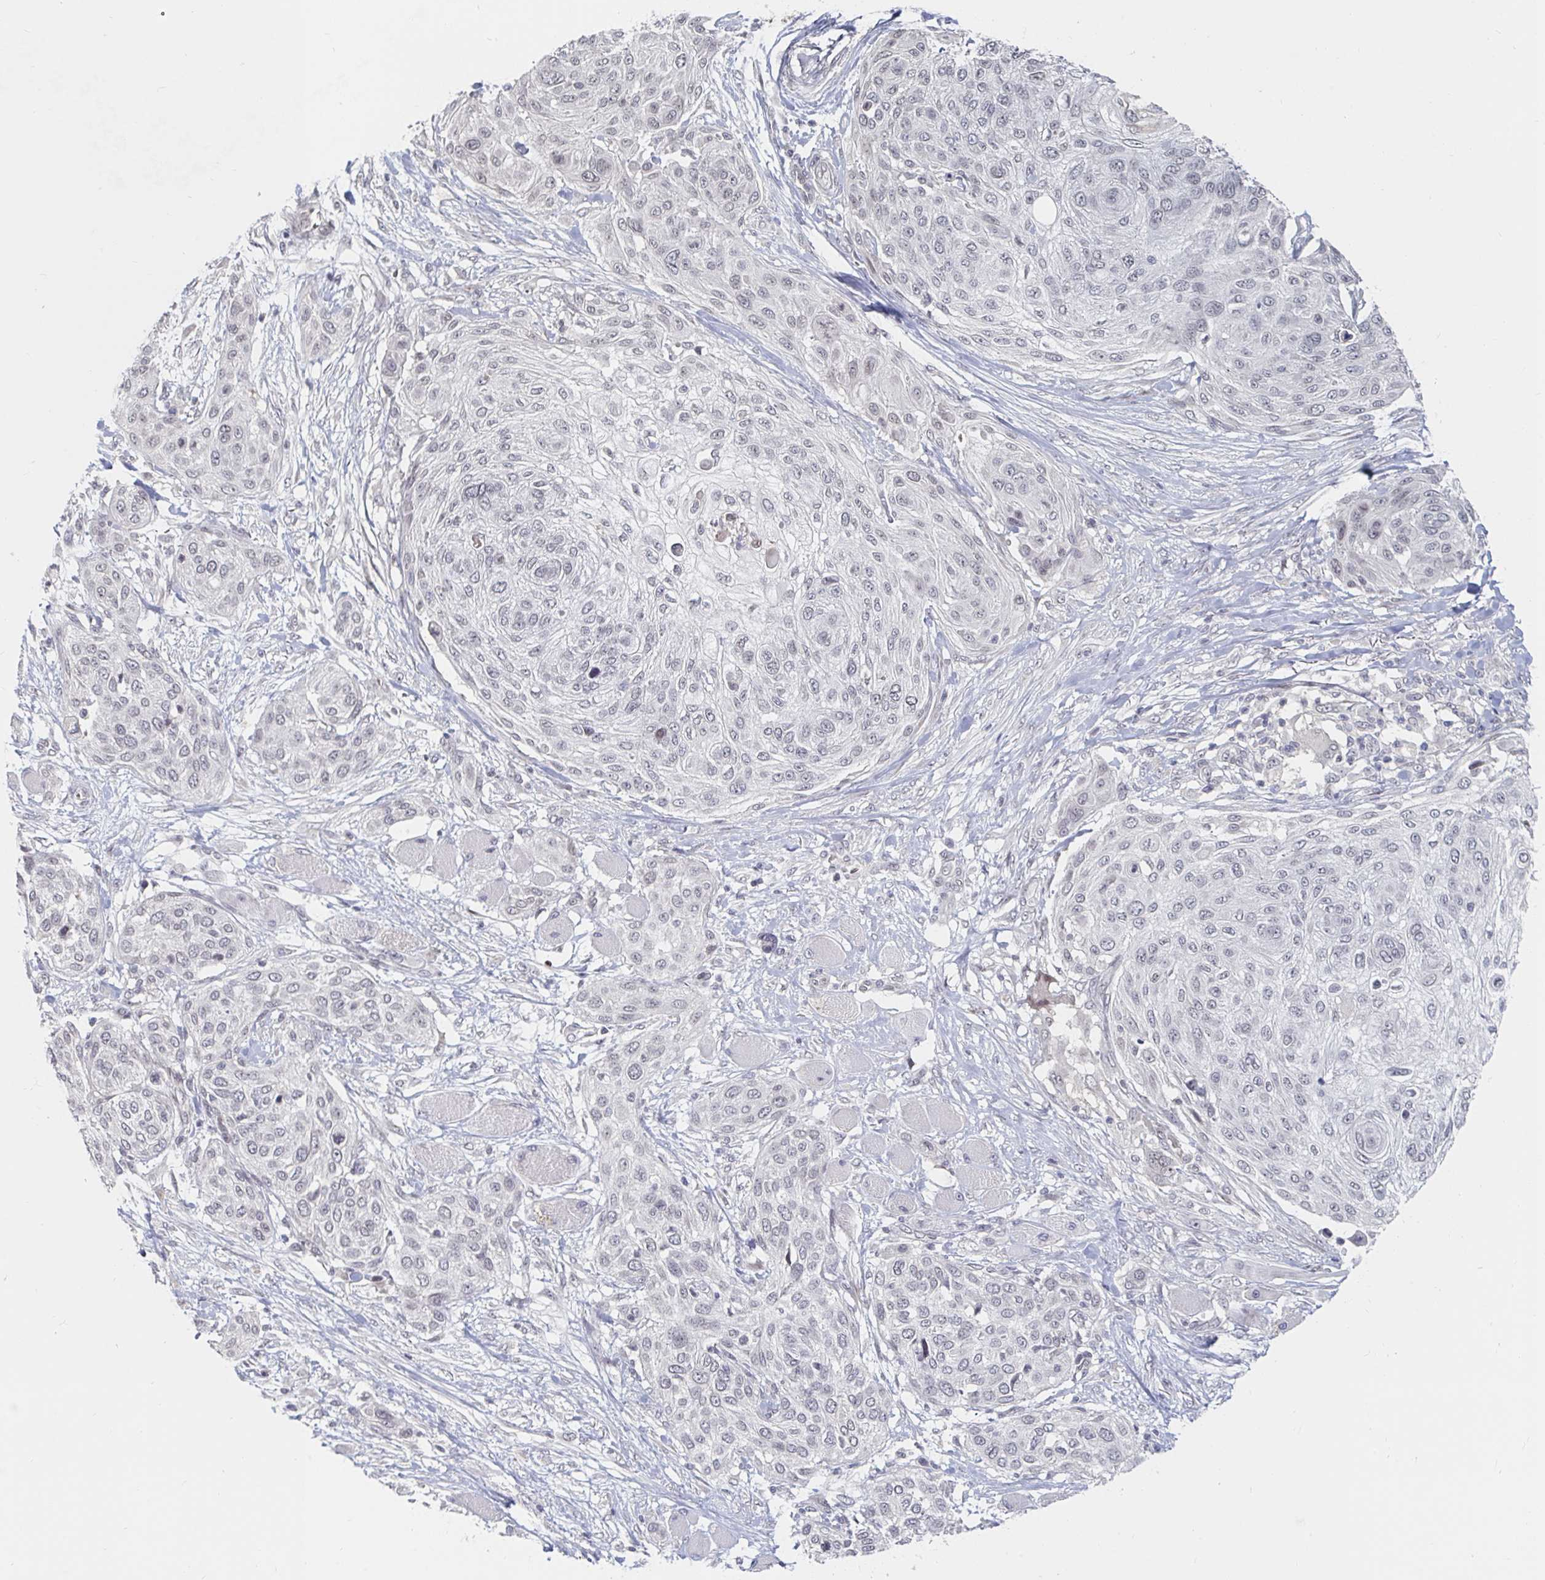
{"staining": {"intensity": "negative", "quantity": "none", "location": "none"}, "tissue": "skin cancer", "cell_type": "Tumor cells", "image_type": "cancer", "snomed": [{"axis": "morphology", "description": "Squamous cell carcinoma, NOS"}, {"axis": "topography", "description": "Skin"}], "caption": "Immunohistochemistry (IHC) of squamous cell carcinoma (skin) reveals no positivity in tumor cells.", "gene": "CHD2", "patient": {"sex": "female", "age": 87}}